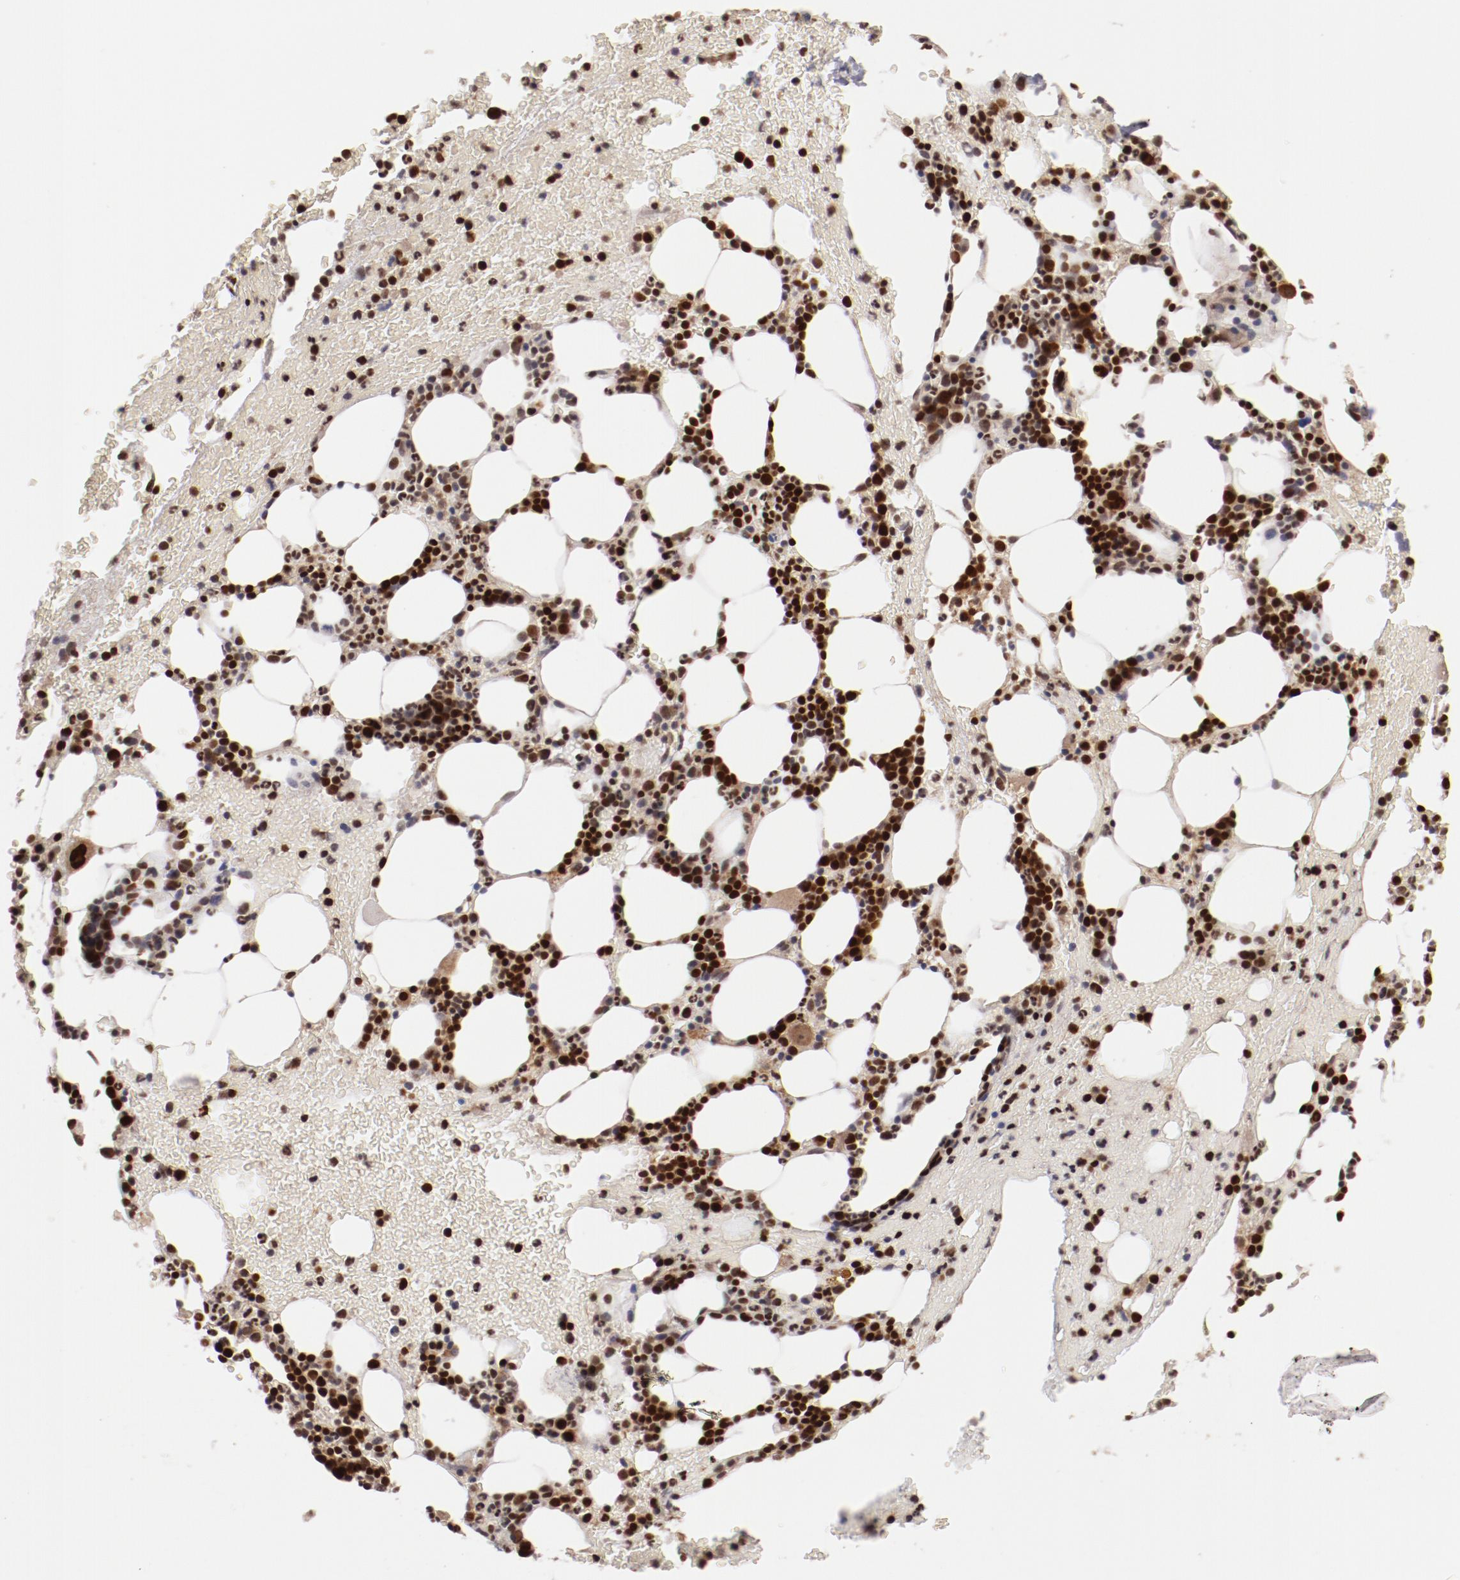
{"staining": {"intensity": "strong", "quantity": ">75%", "location": "nuclear"}, "tissue": "bone marrow", "cell_type": "Hematopoietic cells", "image_type": "normal", "snomed": [{"axis": "morphology", "description": "Normal tissue, NOS"}, {"axis": "topography", "description": "Bone marrow"}], "caption": "Bone marrow stained for a protein exhibits strong nuclear positivity in hematopoietic cells.", "gene": "NFE2", "patient": {"sex": "female", "age": 84}}